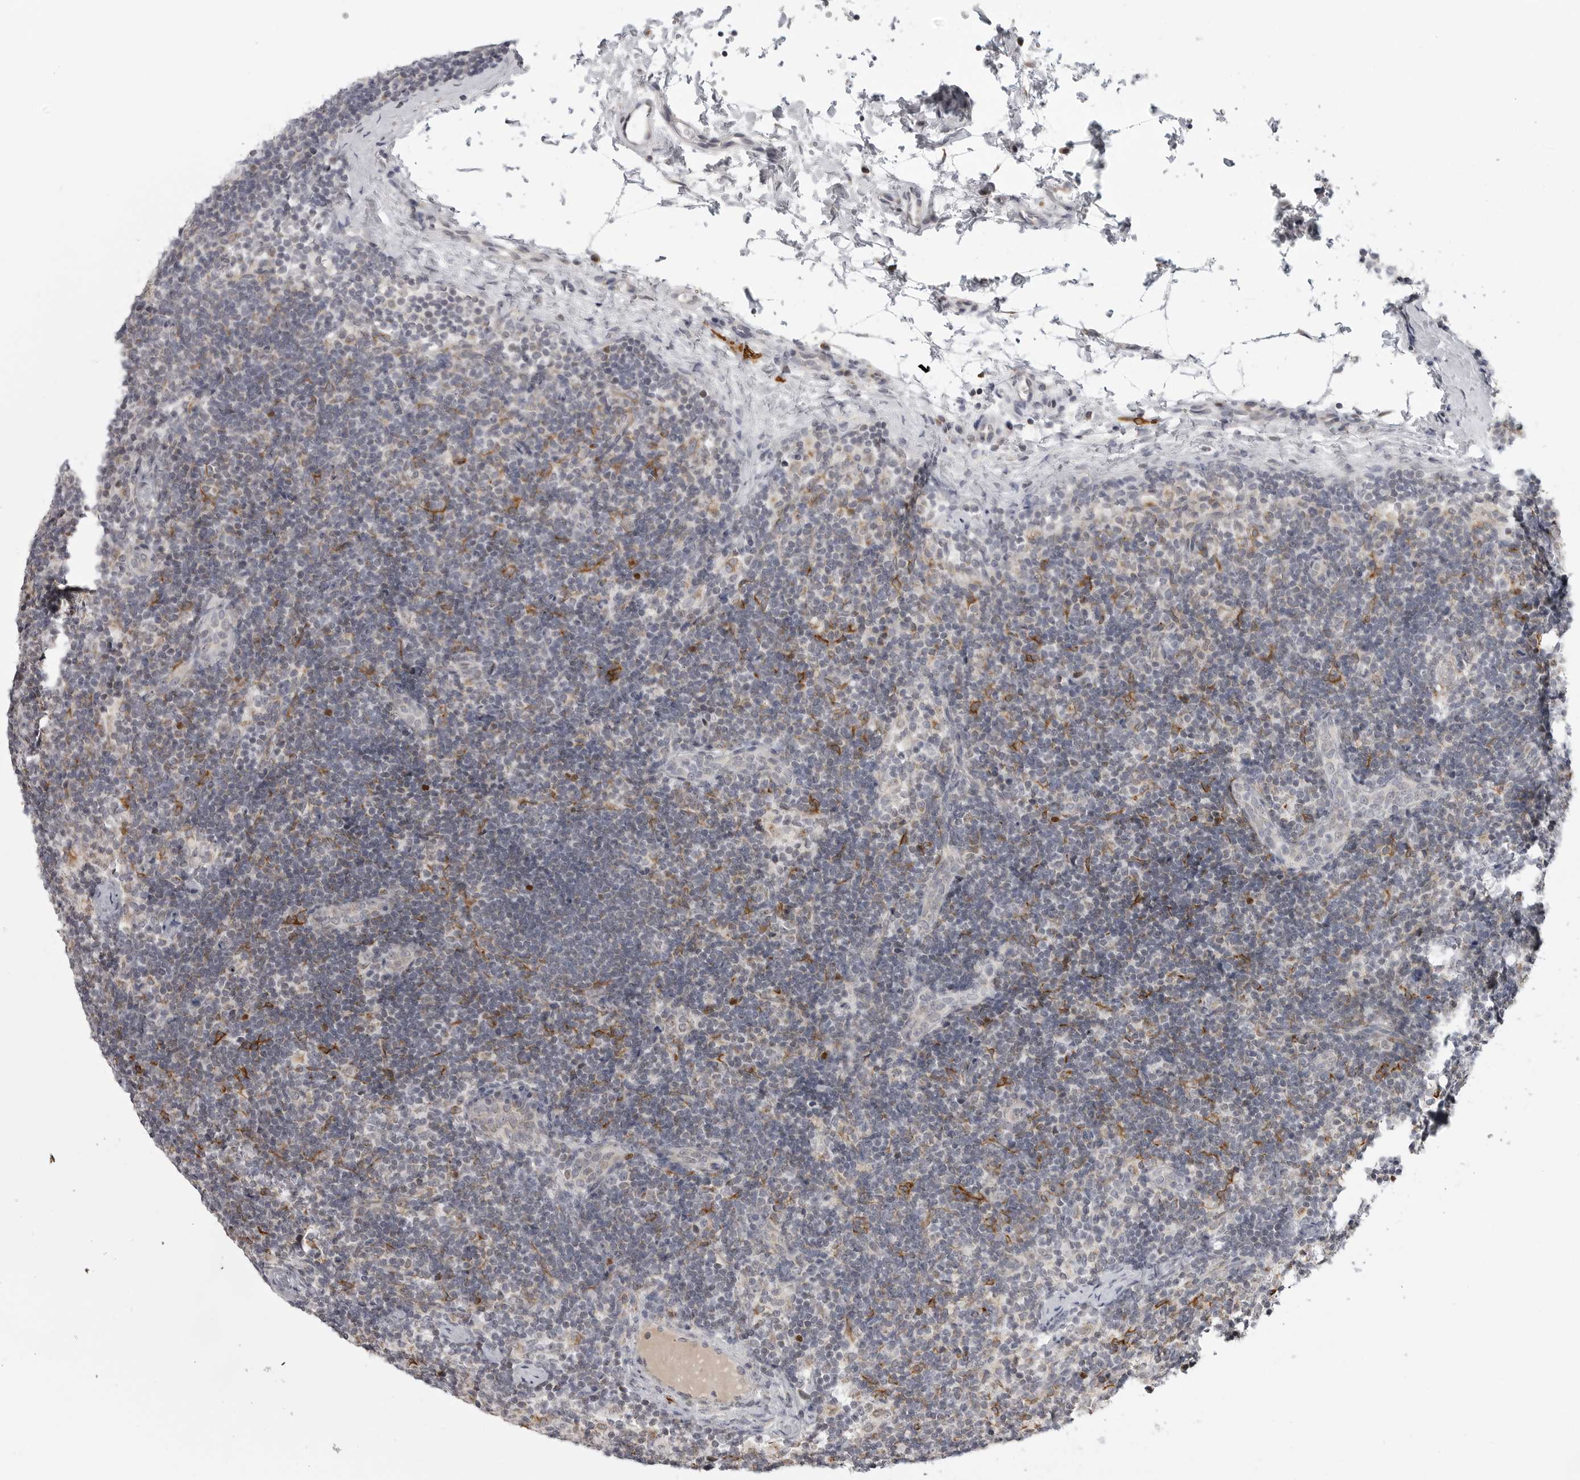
{"staining": {"intensity": "weak", "quantity": "<25%", "location": "cytoplasmic/membranous"}, "tissue": "lymph node", "cell_type": "Germinal center cells", "image_type": "normal", "snomed": [{"axis": "morphology", "description": "Normal tissue, NOS"}, {"axis": "topography", "description": "Lymph node"}], "caption": "Photomicrograph shows no significant protein positivity in germinal center cells of unremarkable lymph node.", "gene": "MAP7D1", "patient": {"sex": "female", "age": 22}}